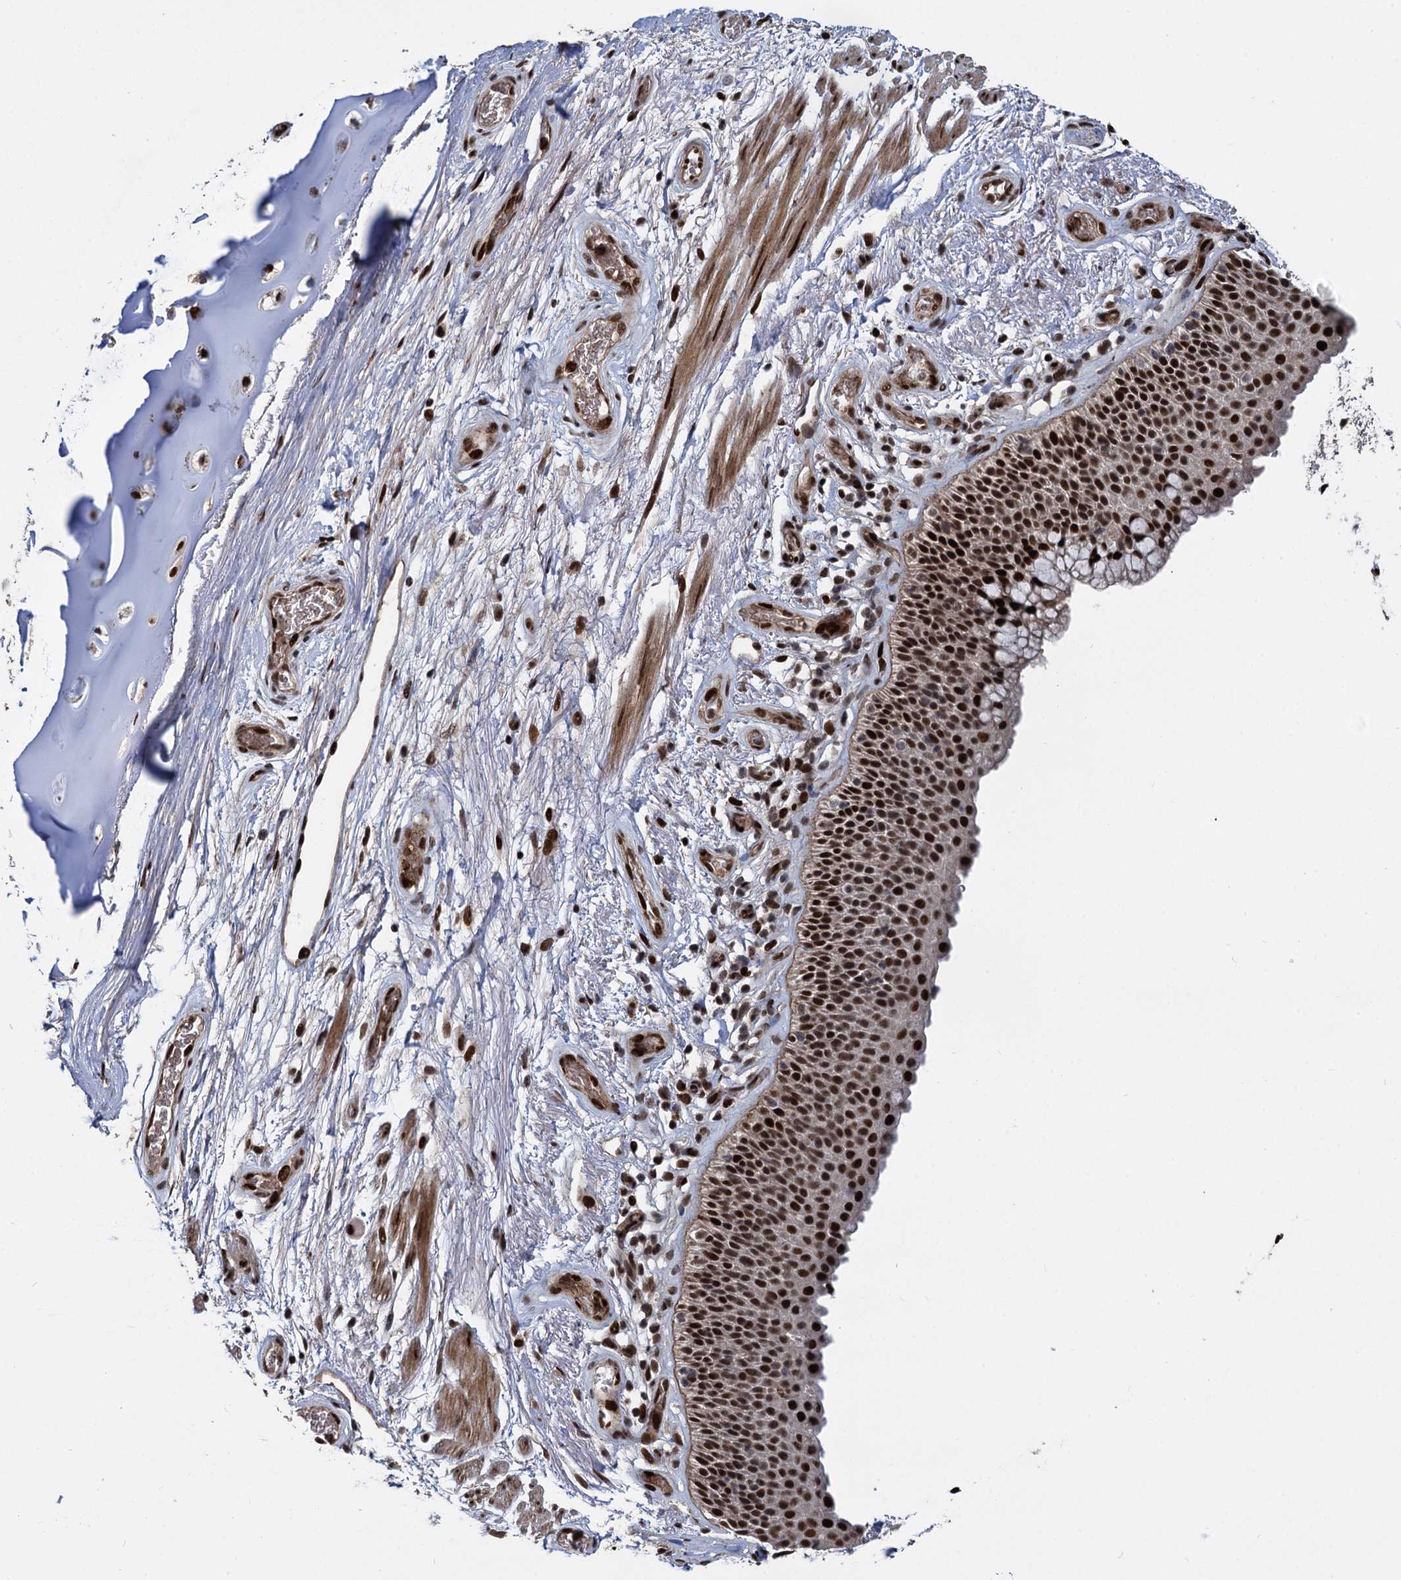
{"staining": {"intensity": "strong", "quantity": ">75%", "location": "nuclear"}, "tissue": "bronchus", "cell_type": "Respiratory epithelial cells", "image_type": "normal", "snomed": [{"axis": "morphology", "description": "Normal tissue, NOS"}, {"axis": "topography", "description": "Bronchus"}], "caption": "Bronchus stained for a protein (brown) reveals strong nuclear positive expression in approximately >75% of respiratory epithelial cells.", "gene": "ANKRD49", "patient": {"sex": "male", "age": 65}}